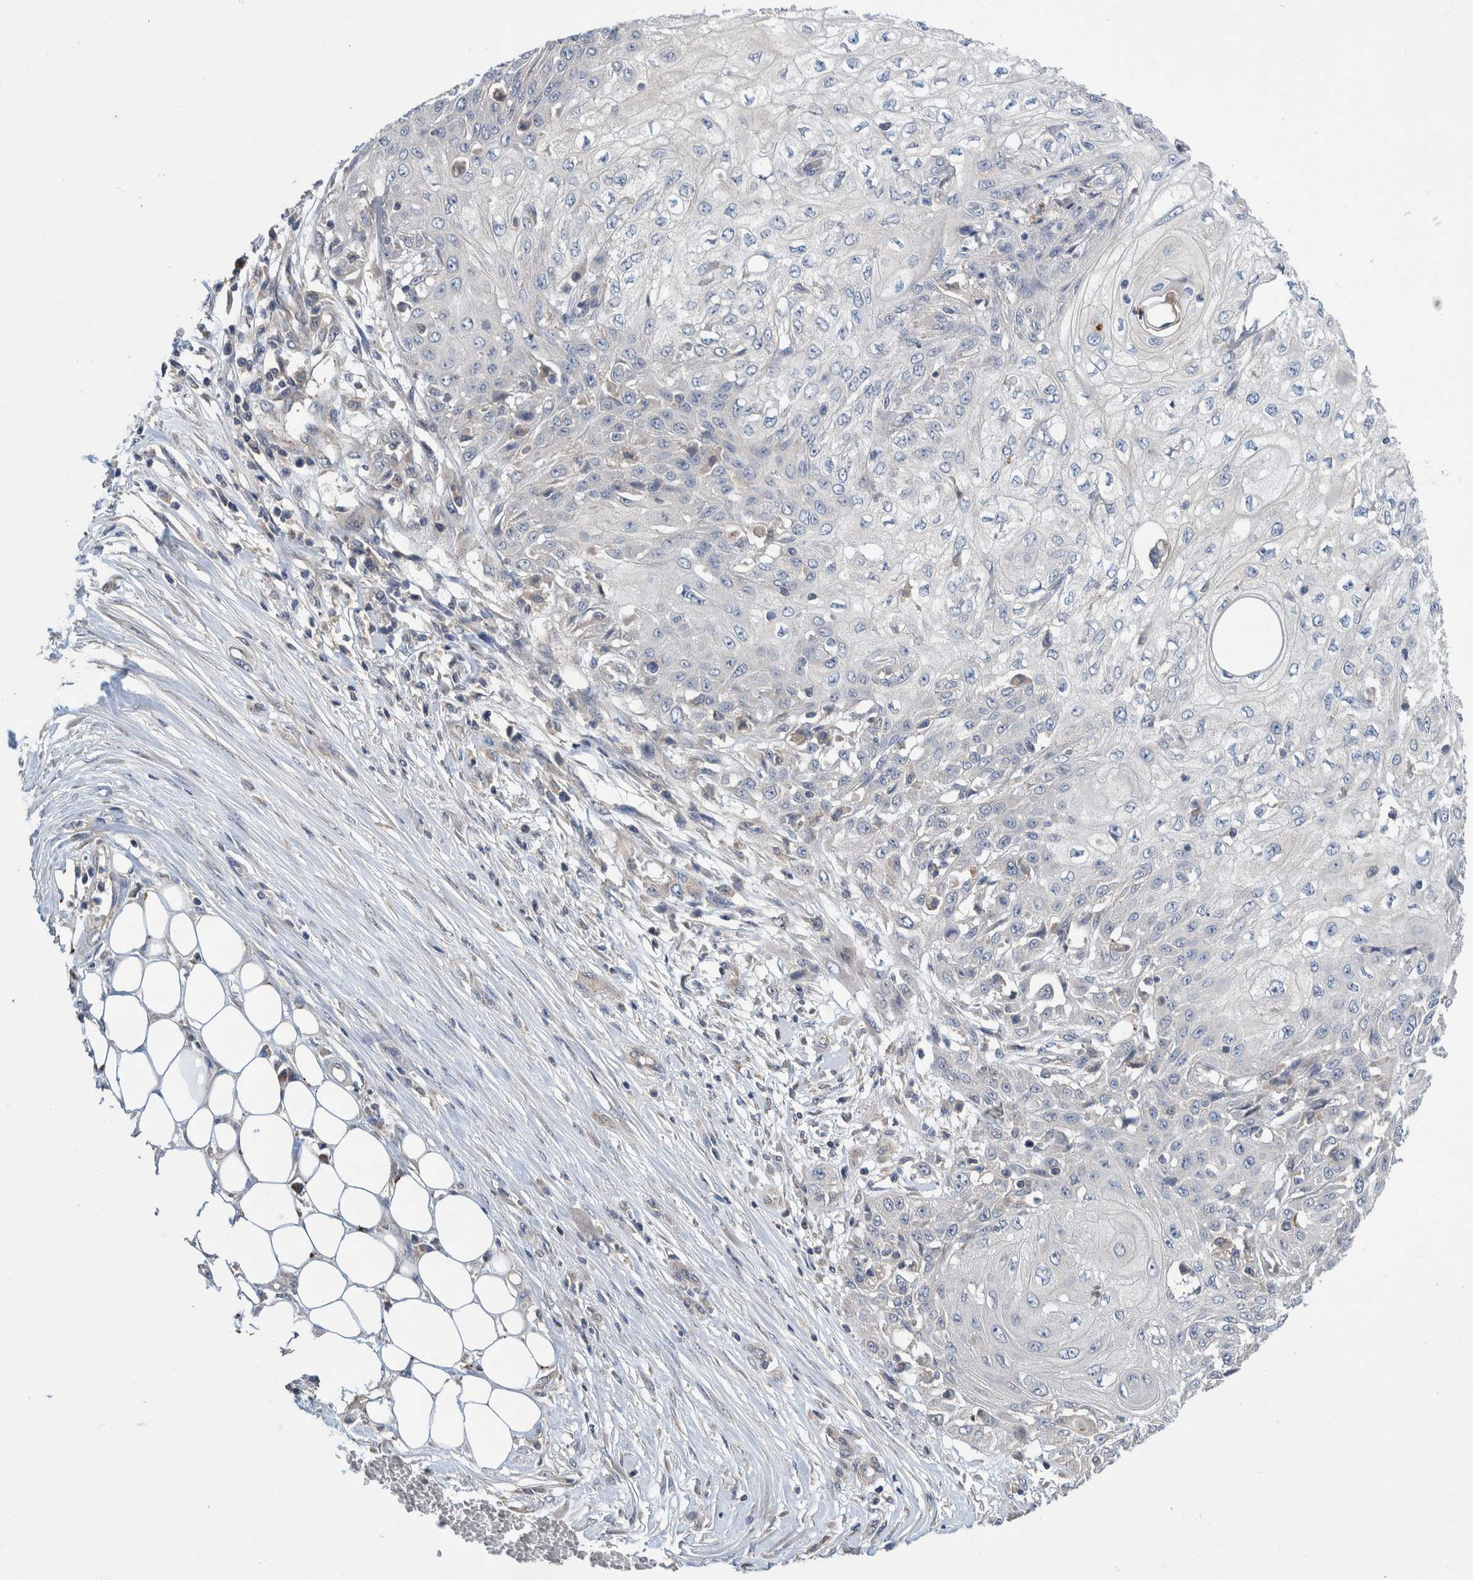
{"staining": {"intensity": "negative", "quantity": "none", "location": "none"}, "tissue": "skin cancer", "cell_type": "Tumor cells", "image_type": "cancer", "snomed": [{"axis": "morphology", "description": "Squamous cell carcinoma, NOS"}, {"axis": "morphology", "description": "Squamous cell carcinoma, metastatic, NOS"}, {"axis": "topography", "description": "Skin"}, {"axis": "topography", "description": "Lymph node"}], "caption": "DAB (3,3'-diaminobenzidine) immunohistochemical staining of human skin cancer (squamous cell carcinoma) displays no significant positivity in tumor cells.", "gene": "PLPBP", "patient": {"sex": "male", "age": 75}}